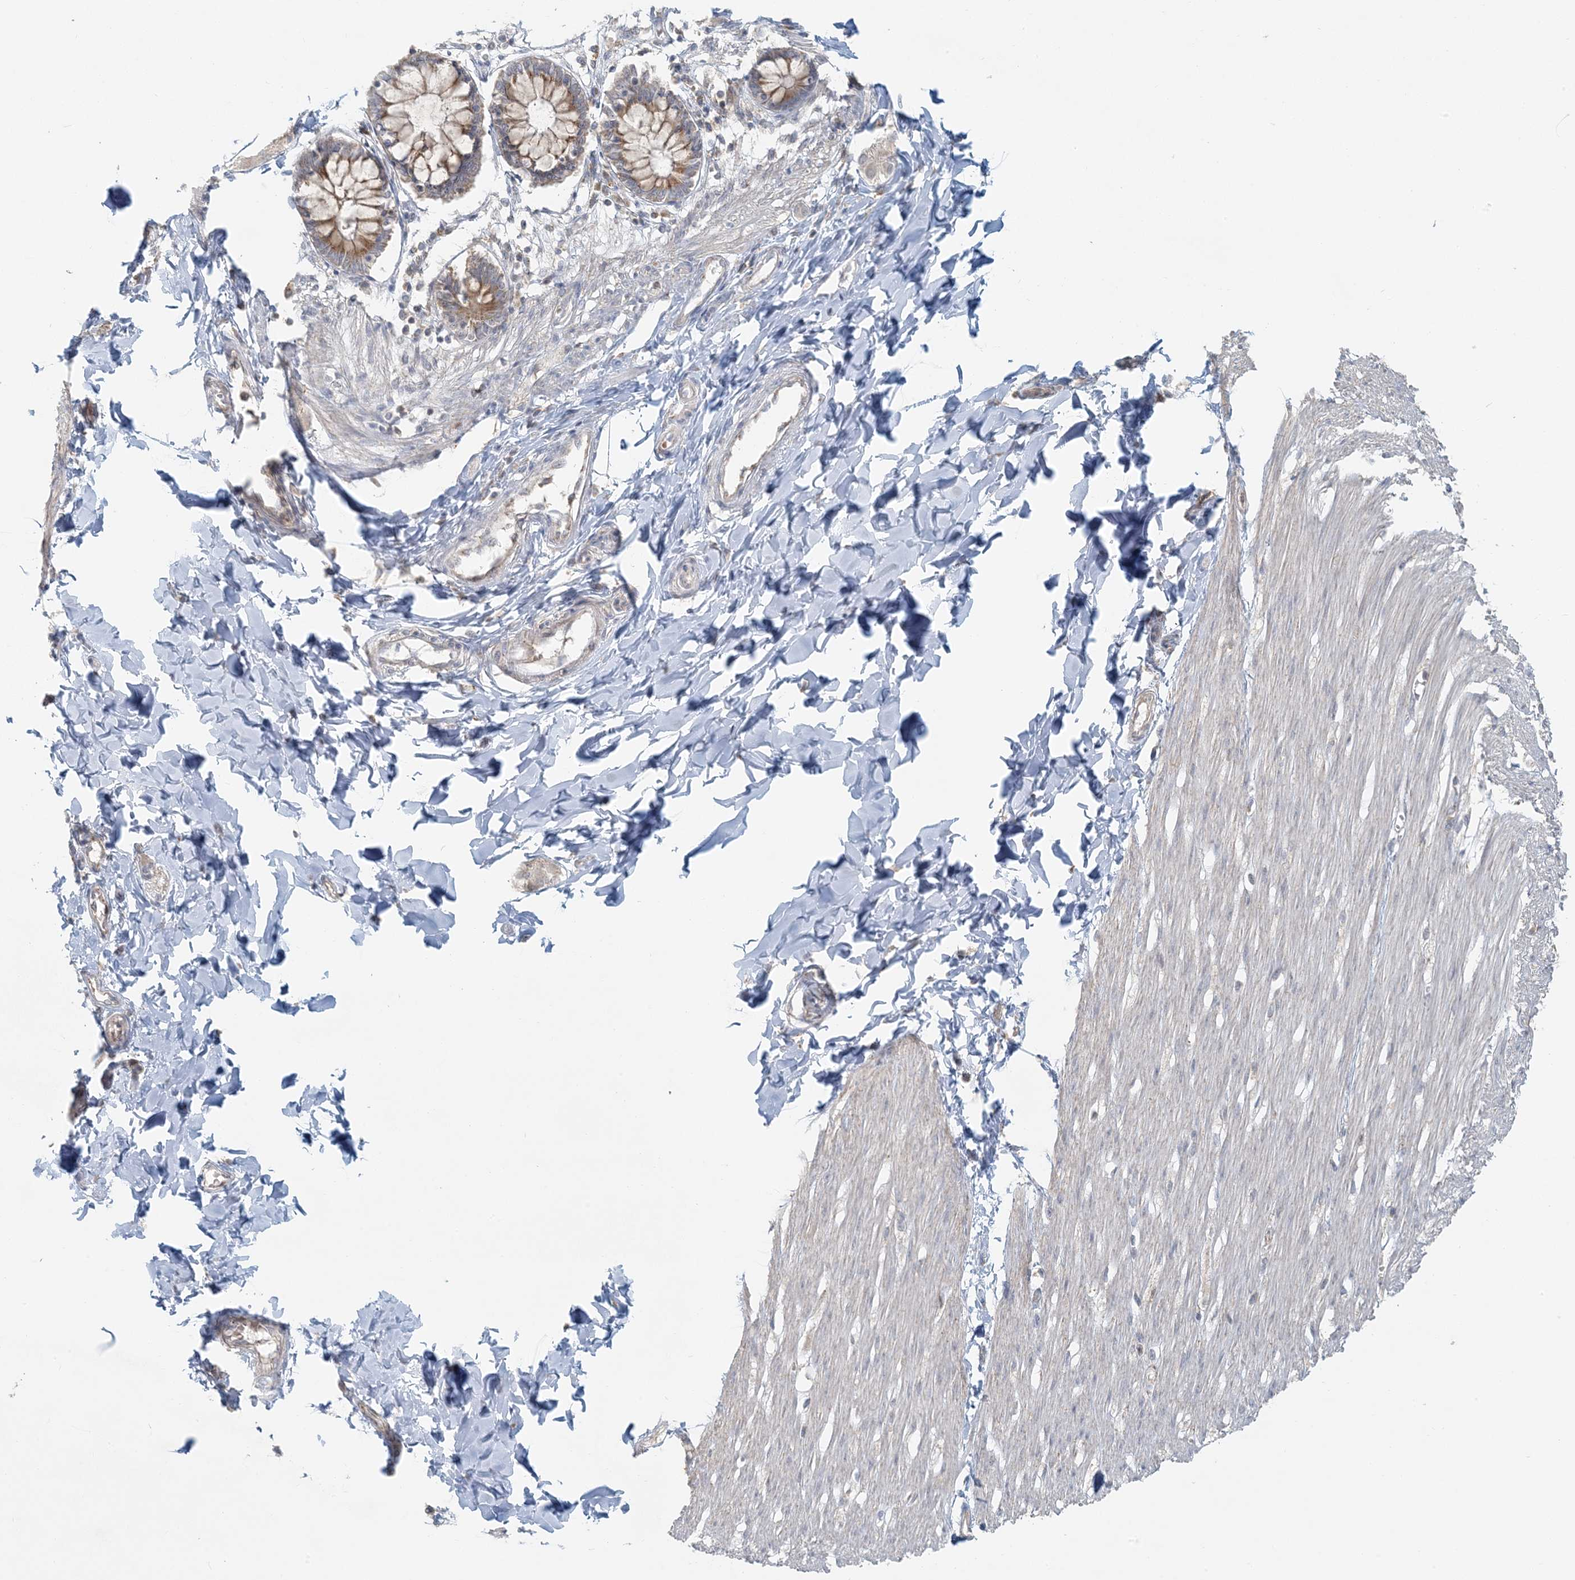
{"staining": {"intensity": "negative", "quantity": "none", "location": "none"}, "tissue": "smooth muscle", "cell_type": "Smooth muscle cells", "image_type": "normal", "snomed": [{"axis": "morphology", "description": "Normal tissue, NOS"}, {"axis": "morphology", "description": "Adenocarcinoma, NOS"}, {"axis": "topography", "description": "Colon"}, {"axis": "topography", "description": "Peripheral nerve tissue"}], "caption": "Human smooth muscle stained for a protein using immunohistochemistry displays no positivity in smooth muscle cells.", "gene": "HACL1", "patient": {"sex": "male", "age": 14}}